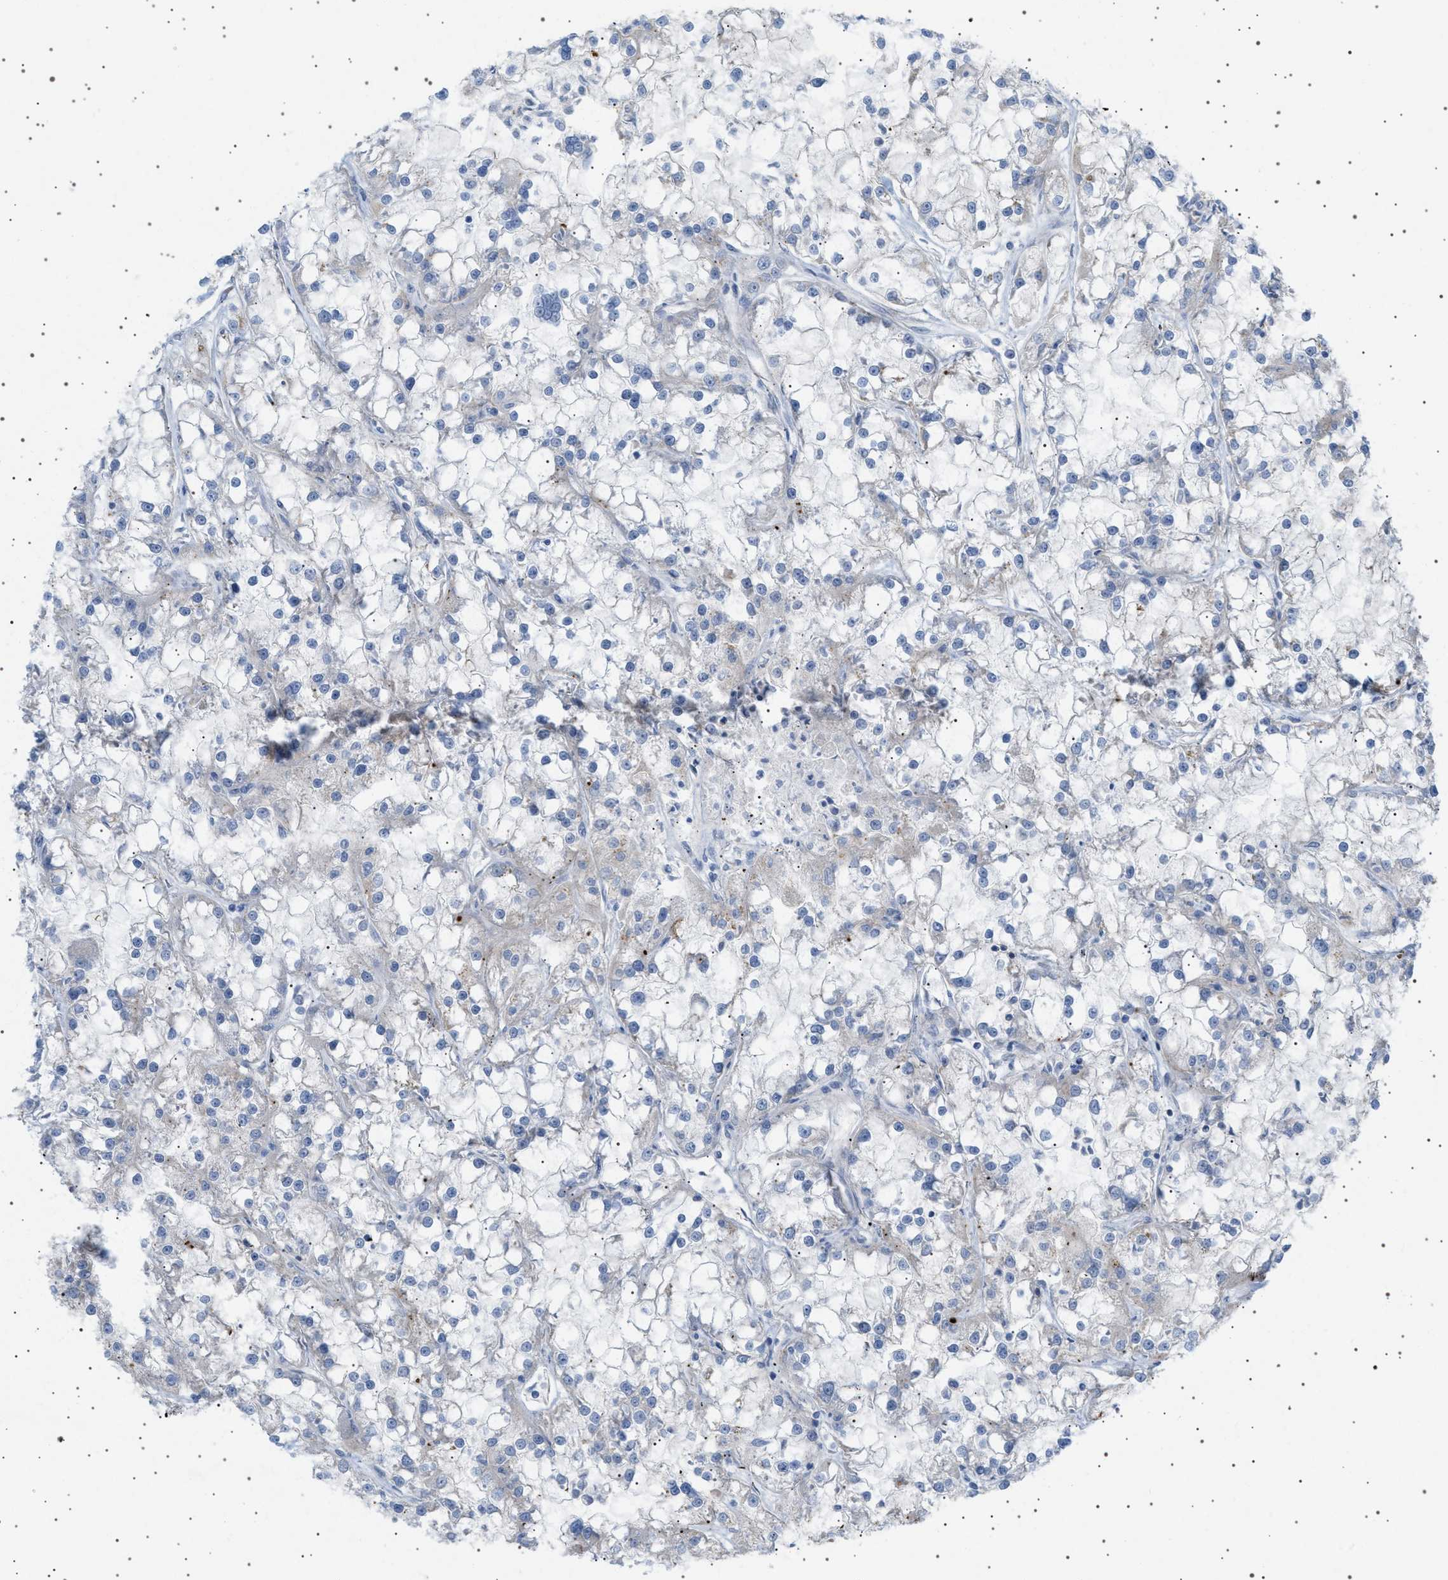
{"staining": {"intensity": "negative", "quantity": "none", "location": "none"}, "tissue": "renal cancer", "cell_type": "Tumor cells", "image_type": "cancer", "snomed": [{"axis": "morphology", "description": "Adenocarcinoma, NOS"}, {"axis": "topography", "description": "Kidney"}], "caption": "The IHC histopathology image has no significant positivity in tumor cells of renal adenocarcinoma tissue.", "gene": "ADCY10", "patient": {"sex": "female", "age": 52}}